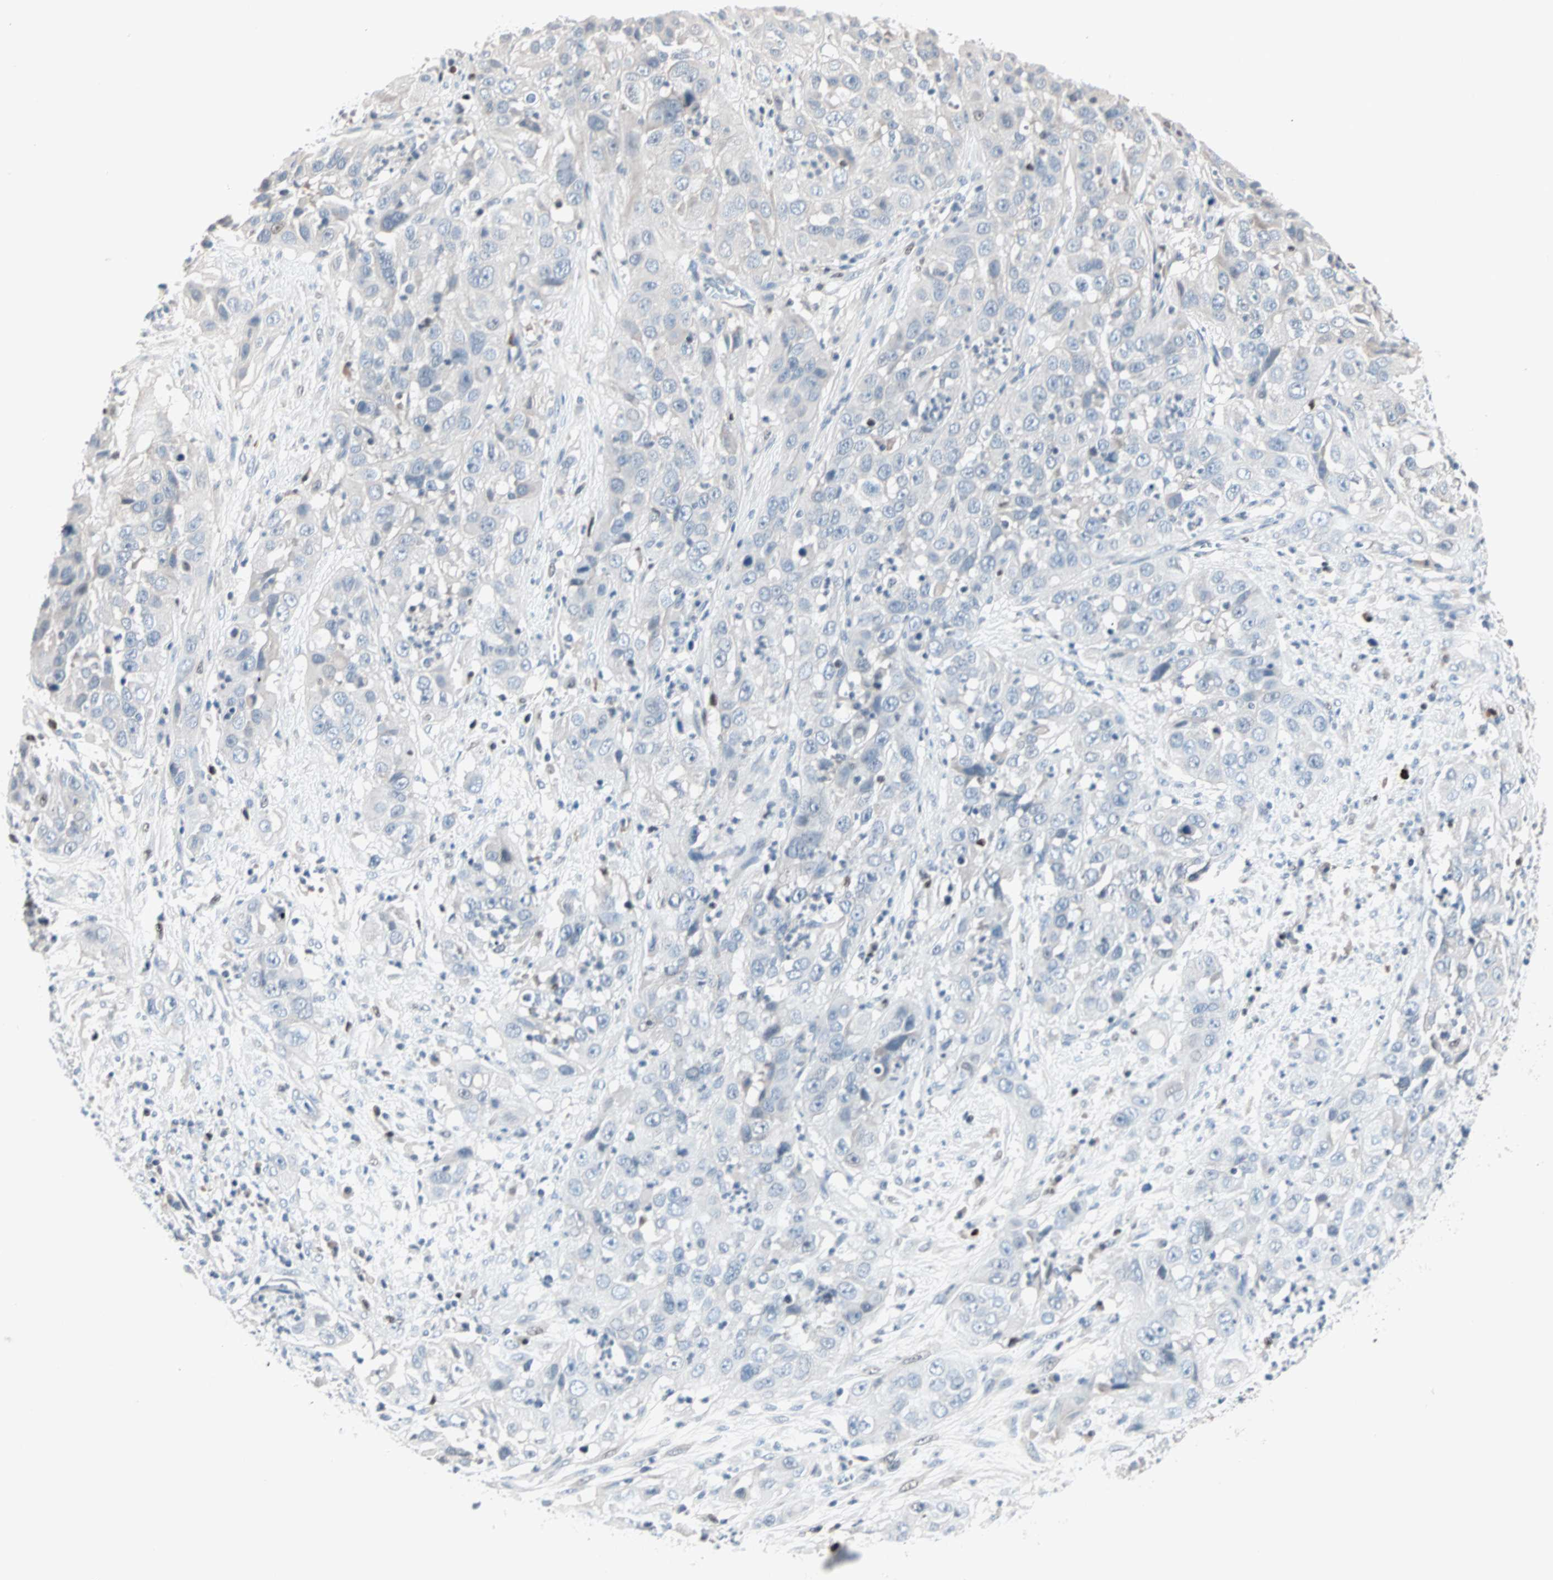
{"staining": {"intensity": "negative", "quantity": "none", "location": "none"}, "tissue": "cervical cancer", "cell_type": "Tumor cells", "image_type": "cancer", "snomed": [{"axis": "morphology", "description": "Squamous cell carcinoma, NOS"}, {"axis": "topography", "description": "Cervix"}], "caption": "An immunohistochemistry (IHC) image of squamous cell carcinoma (cervical) is shown. There is no staining in tumor cells of squamous cell carcinoma (cervical). (Brightfield microscopy of DAB (3,3'-diaminobenzidine) IHC at high magnification).", "gene": "CCNE2", "patient": {"sex": "female", "age": 32}}